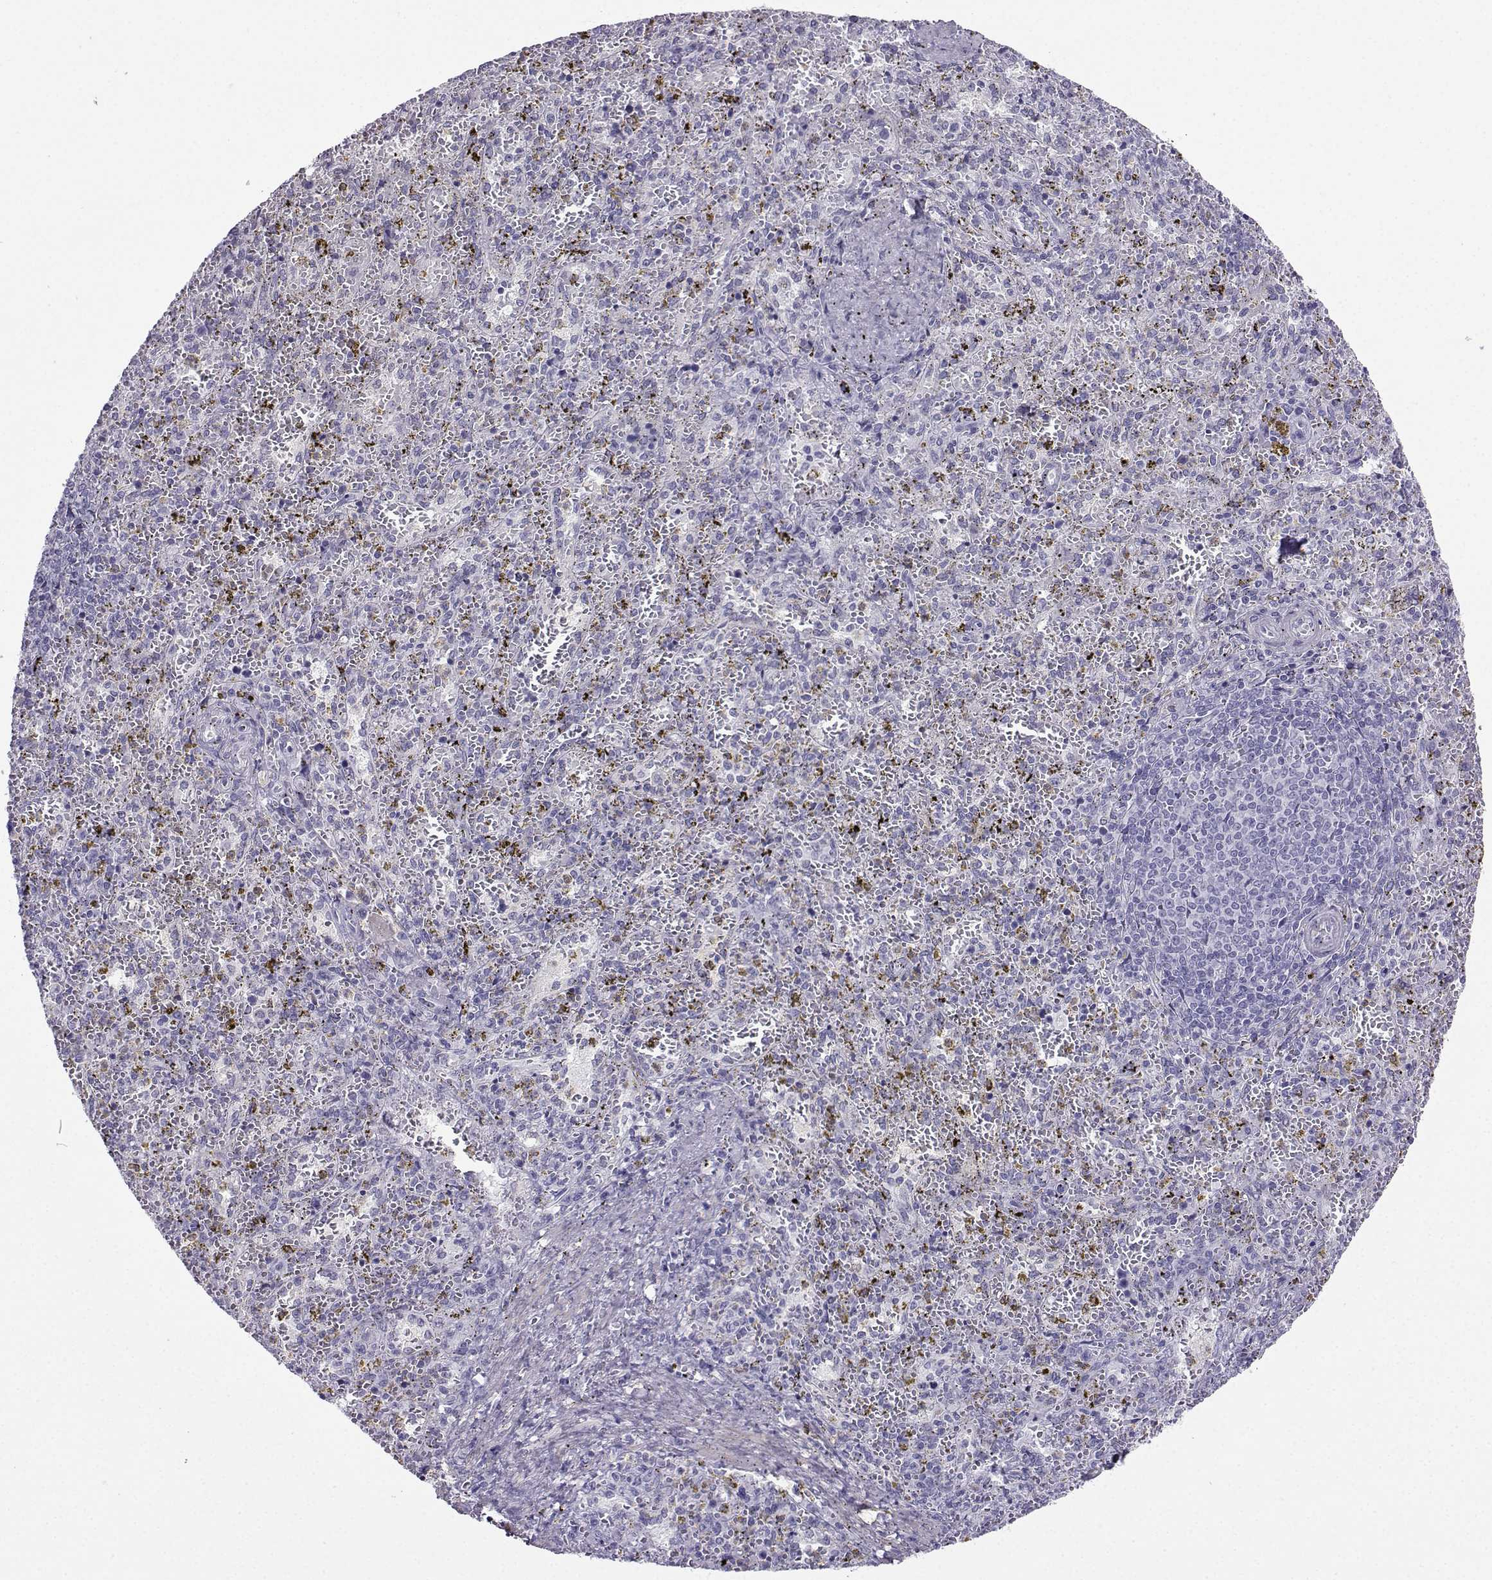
{"staining": {"intensity": "negative", "quantity": "none", "location": "none"}, "tissue": "spleen", "cell_type": "Cells in red pulp", "image_type": "normal", "snomed": [{"axis": "morphology", "description": "Normal tissue, NOS"}, {"axis": "topography", "description": "Spleen"}], "caption": "Cells in red pulp show no significant positivity in normal spleen. Nuclei are stained in blue.", "gene": "KIF17", "patient": {"sex": "female", "age": 50}}